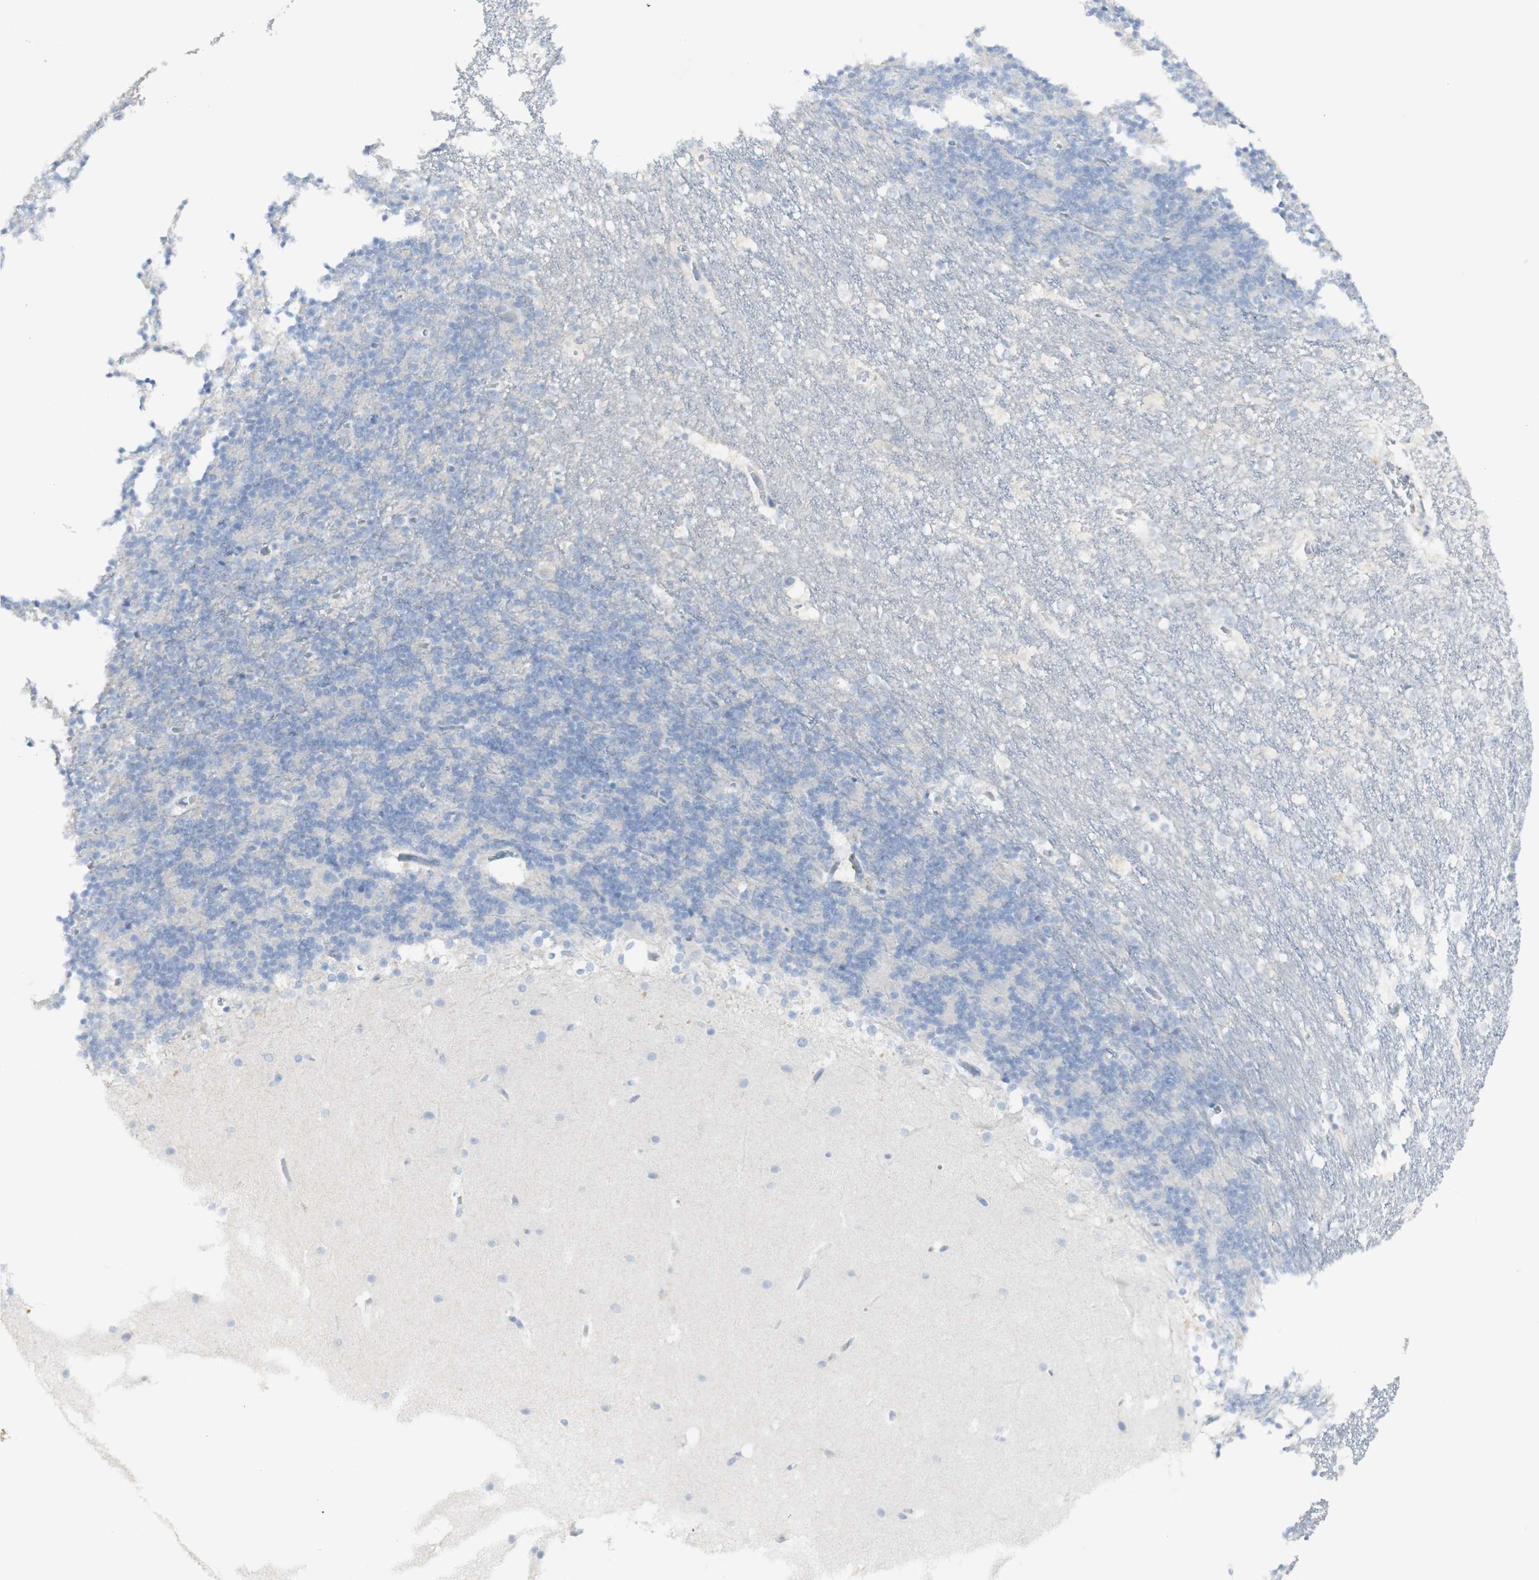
{"staining": {"intensity": "negative", "quantity": "none", "location": "none"}, "tissue": "cerebellum", "cell_type": "Cells in granular layer", "image_type": "normal", "snomed": [{"axis": "morphology", "description": "Normal tissue, NOS"}, {"axis": "topography", "description": "Cerebellum"}], "caption": "This micrograph is of normal cerebellum stained with immunohistochemistry (IHC) to label a protein in brown with the nuclei are counter-stained blue. There is no positivity in cells in granular layer. The staining was performed using DAB to visualize the protein expression in brown, while the nuclei were stained in blue with hematoxylin (Magnification: 20x).", "gene": "CD207", "patient": {"sex": "female", "age": 19}}